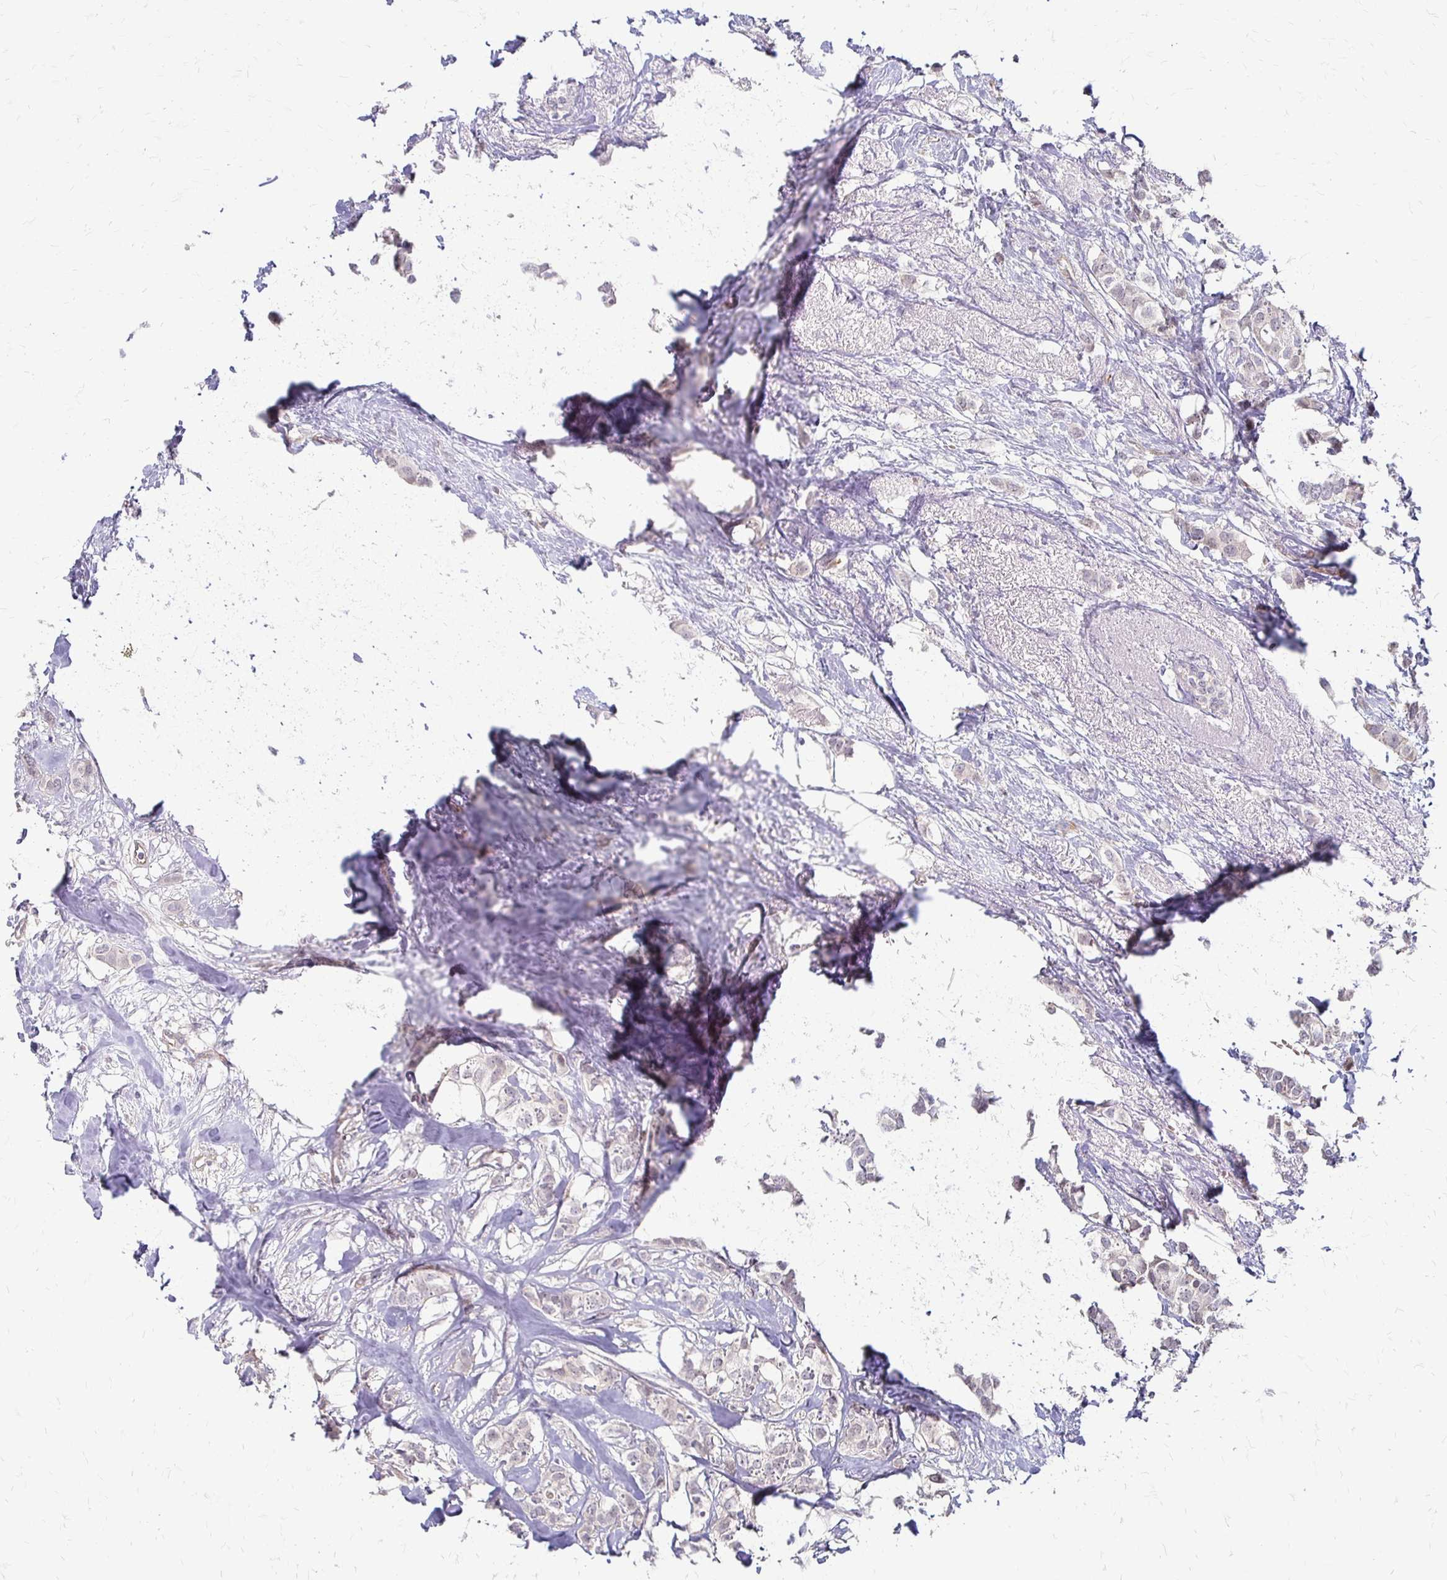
{"staining": {"intensity": "negative", "quantity": "none", "location": "none"}, "tissue": "breast cancer", "cell_type": "Tumor cells", "image_type": "cancer", "snomed": [{"axis": "morphology", "description": "Duct carcinoma"}, {"axis": "topography", "description": "Breast"}], "caption": "Photomicrograph shows no protein positivity in tumor cells of breast infiltrating ductal carcinoma tissue. The staining is performed using DAB (3,3'-diaminobenzidine) brown chromogen with nuclei counter-stained in using hematoxylin.", "gene": "CFL2", "patient": {"sex": "female", "age": 62}}